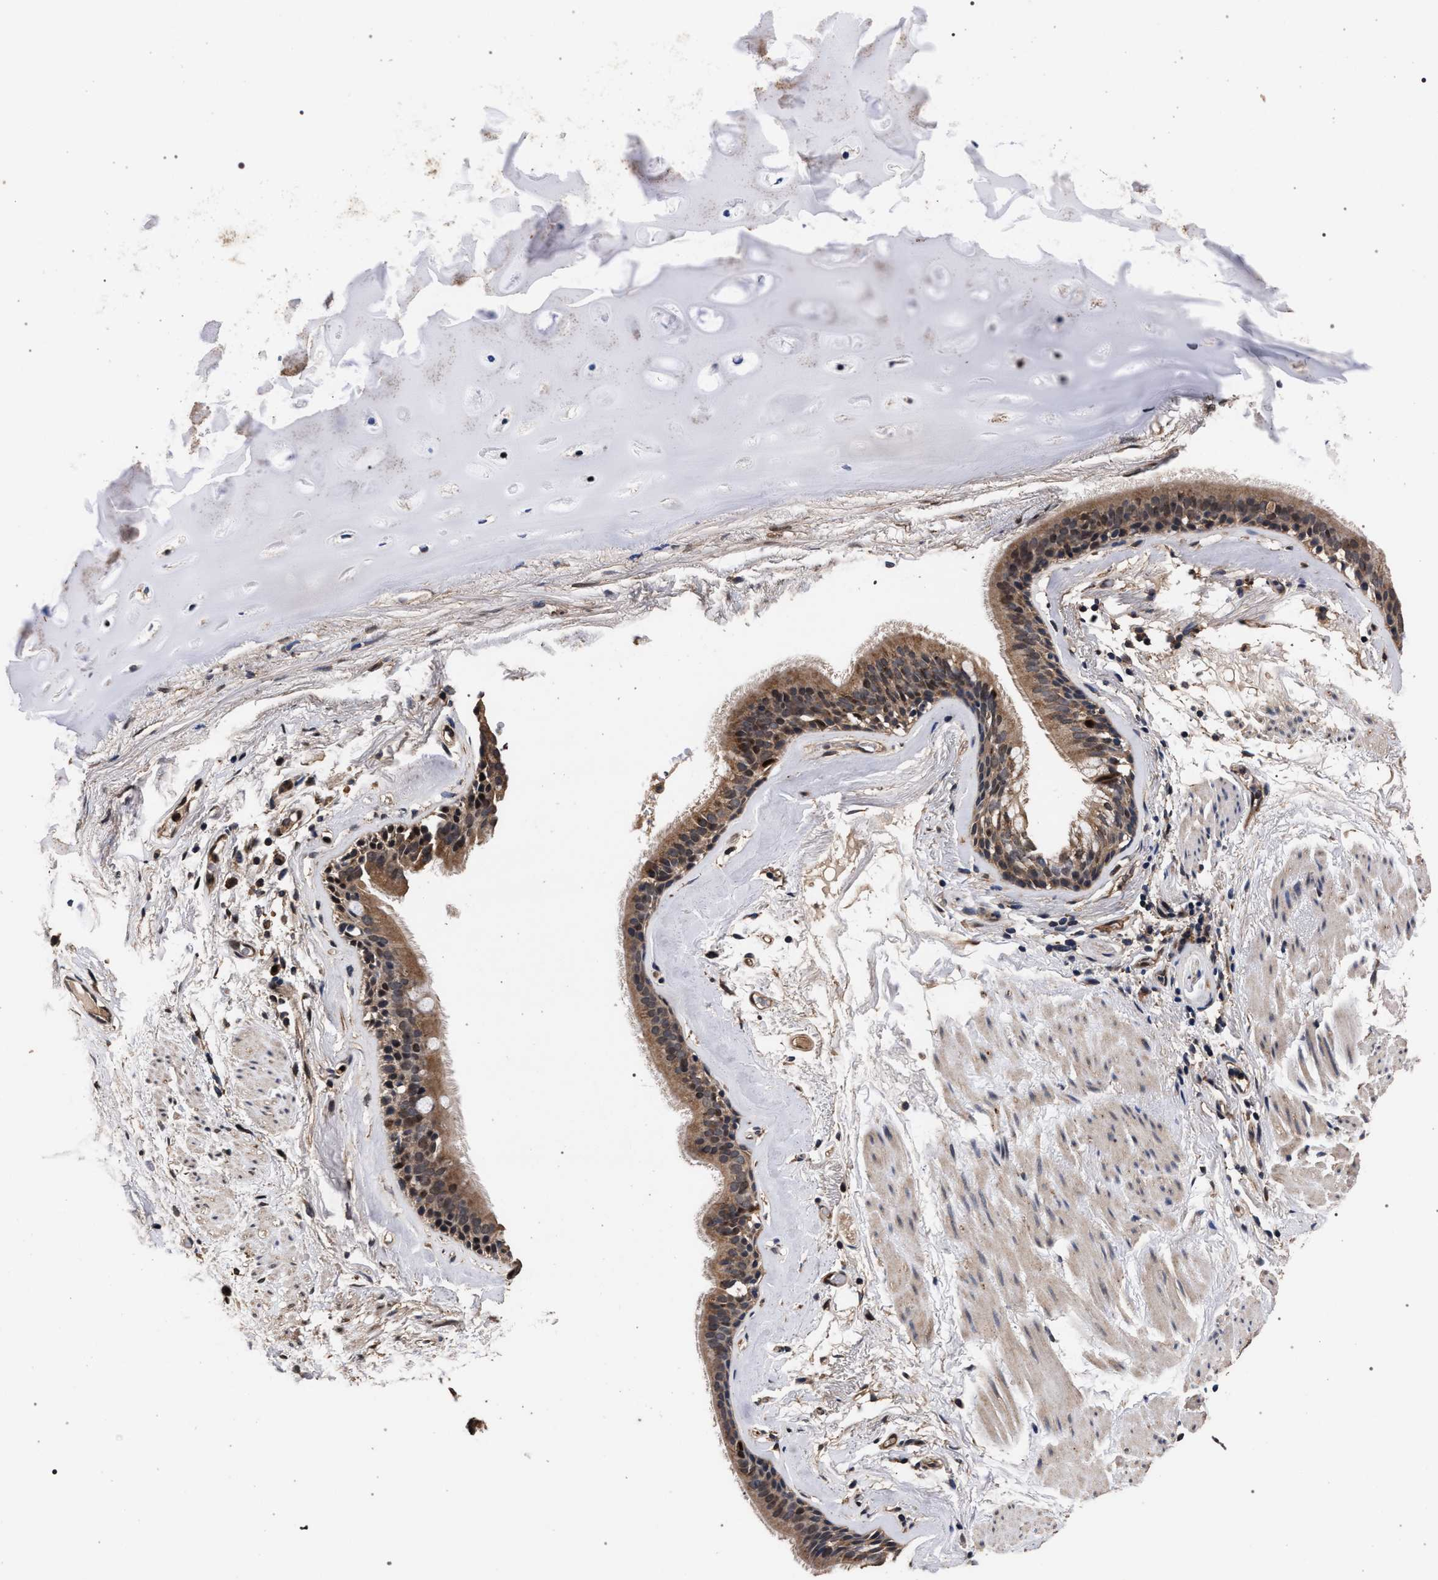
{"staining": {"intensity": "moderate", "quantity": ">75%", "location": "cytoplasmic/membranous,nuclear"}, "tissue": "bronchus", "cell_type": "Respiratory epithelial cells", "image_type": "normal", "snomed": [{"axis": "morphology", "description": "Normal tissue, NOS"}, {"axis": "topography", "description": "Cartilage tissue"}], "caption": "Protein staining by immunohistochemistry demonstrates moderate cytoplasmic/membranous,nuclear expression in about >75% of respiratory epithelial cells in unremarkable bronchus.", "gene": "ACOX1", "patient": {"sex": "female", "age": 63}}